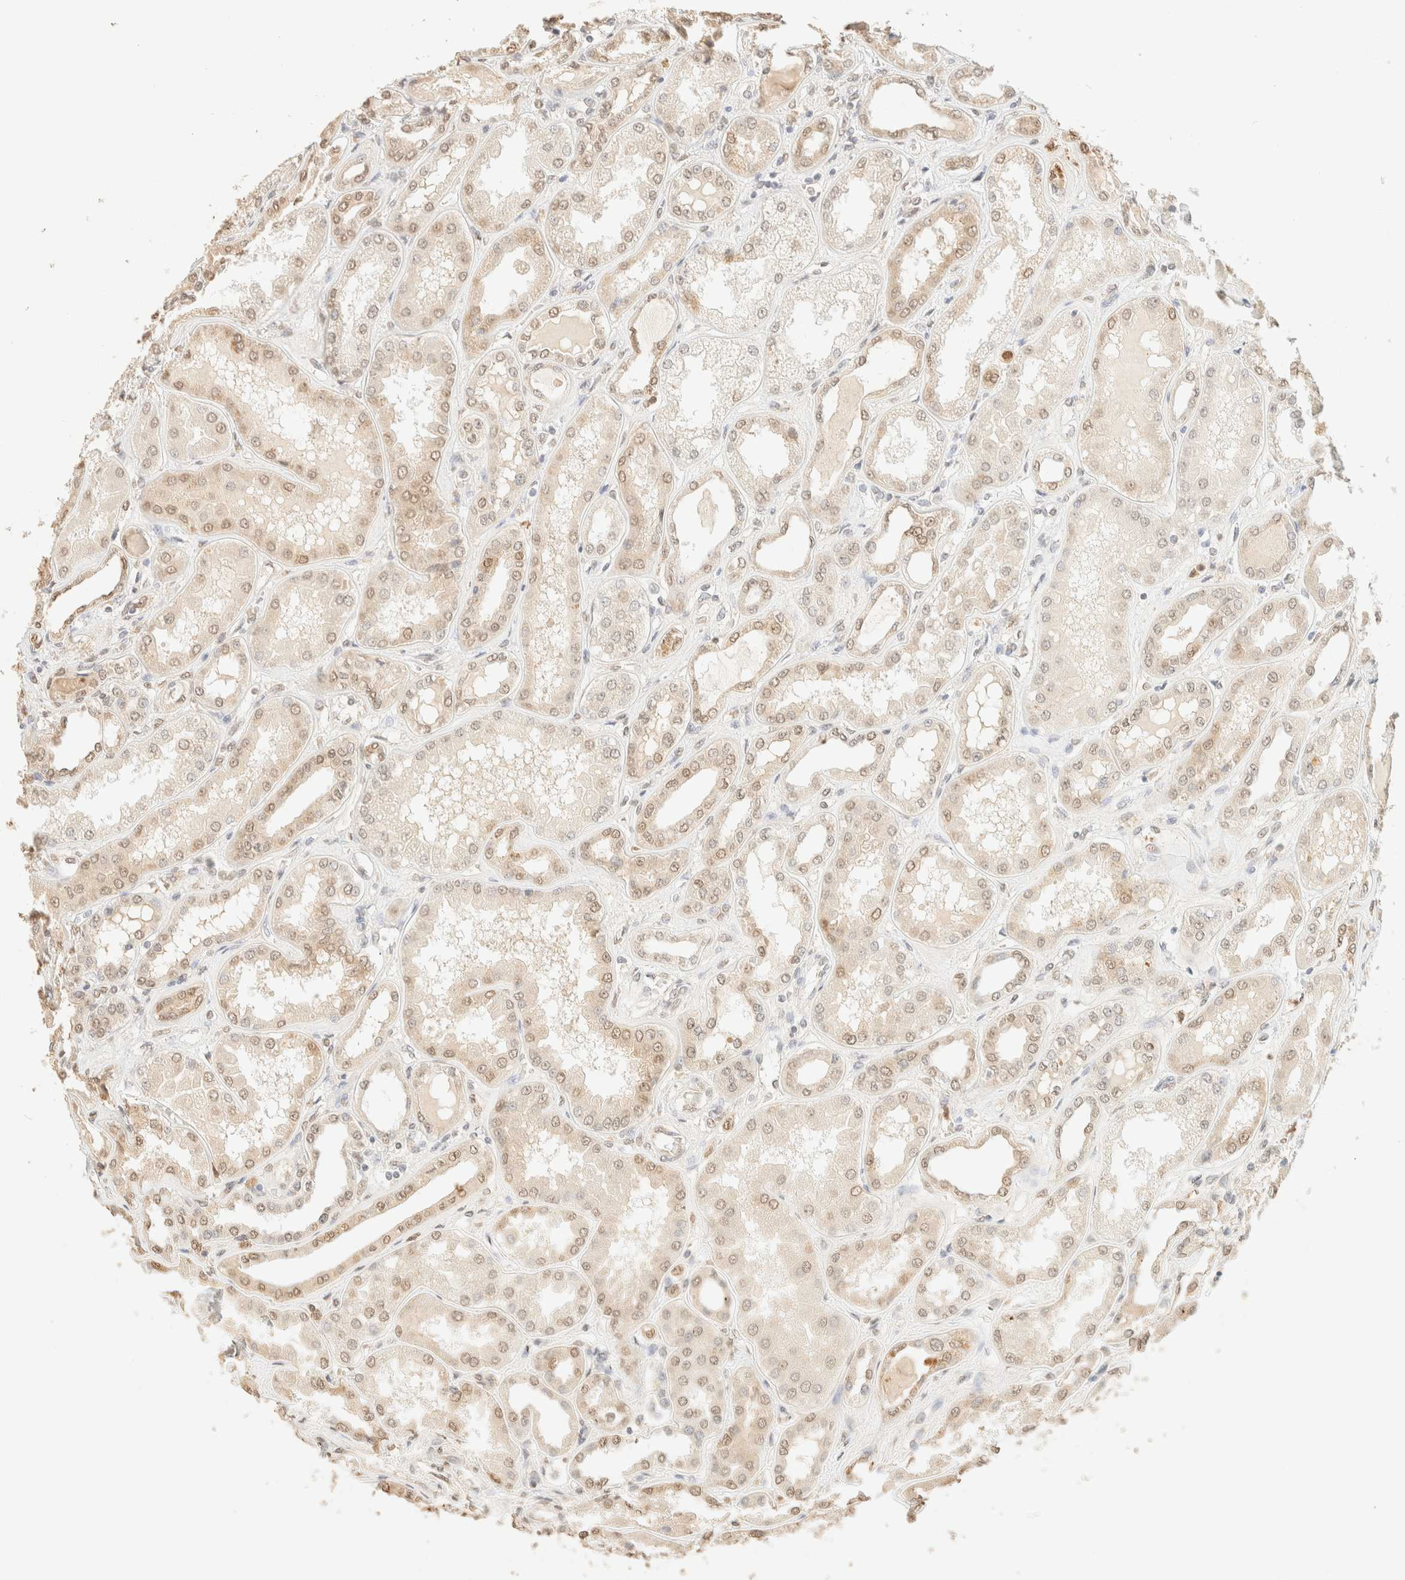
{"staining": {"intensity": "weak", "quantity": "25%-75%", "location": "nuclear"}, "tissue": "kidney", "cell_type": "Cells in glomeruli", "image_type": "normal", "snomed": [{"axis": "morphology", "description": "Normal tissue, NOS"}, {"axis": "topography", "description": "Kidney"}], "caption": "Unremarkable kidney exhibits weak nuclear positivity in about 25%-75% of cells in glomeruli.", "gene": "S100A13", "patient": {"sex": "female", "age": 56}}